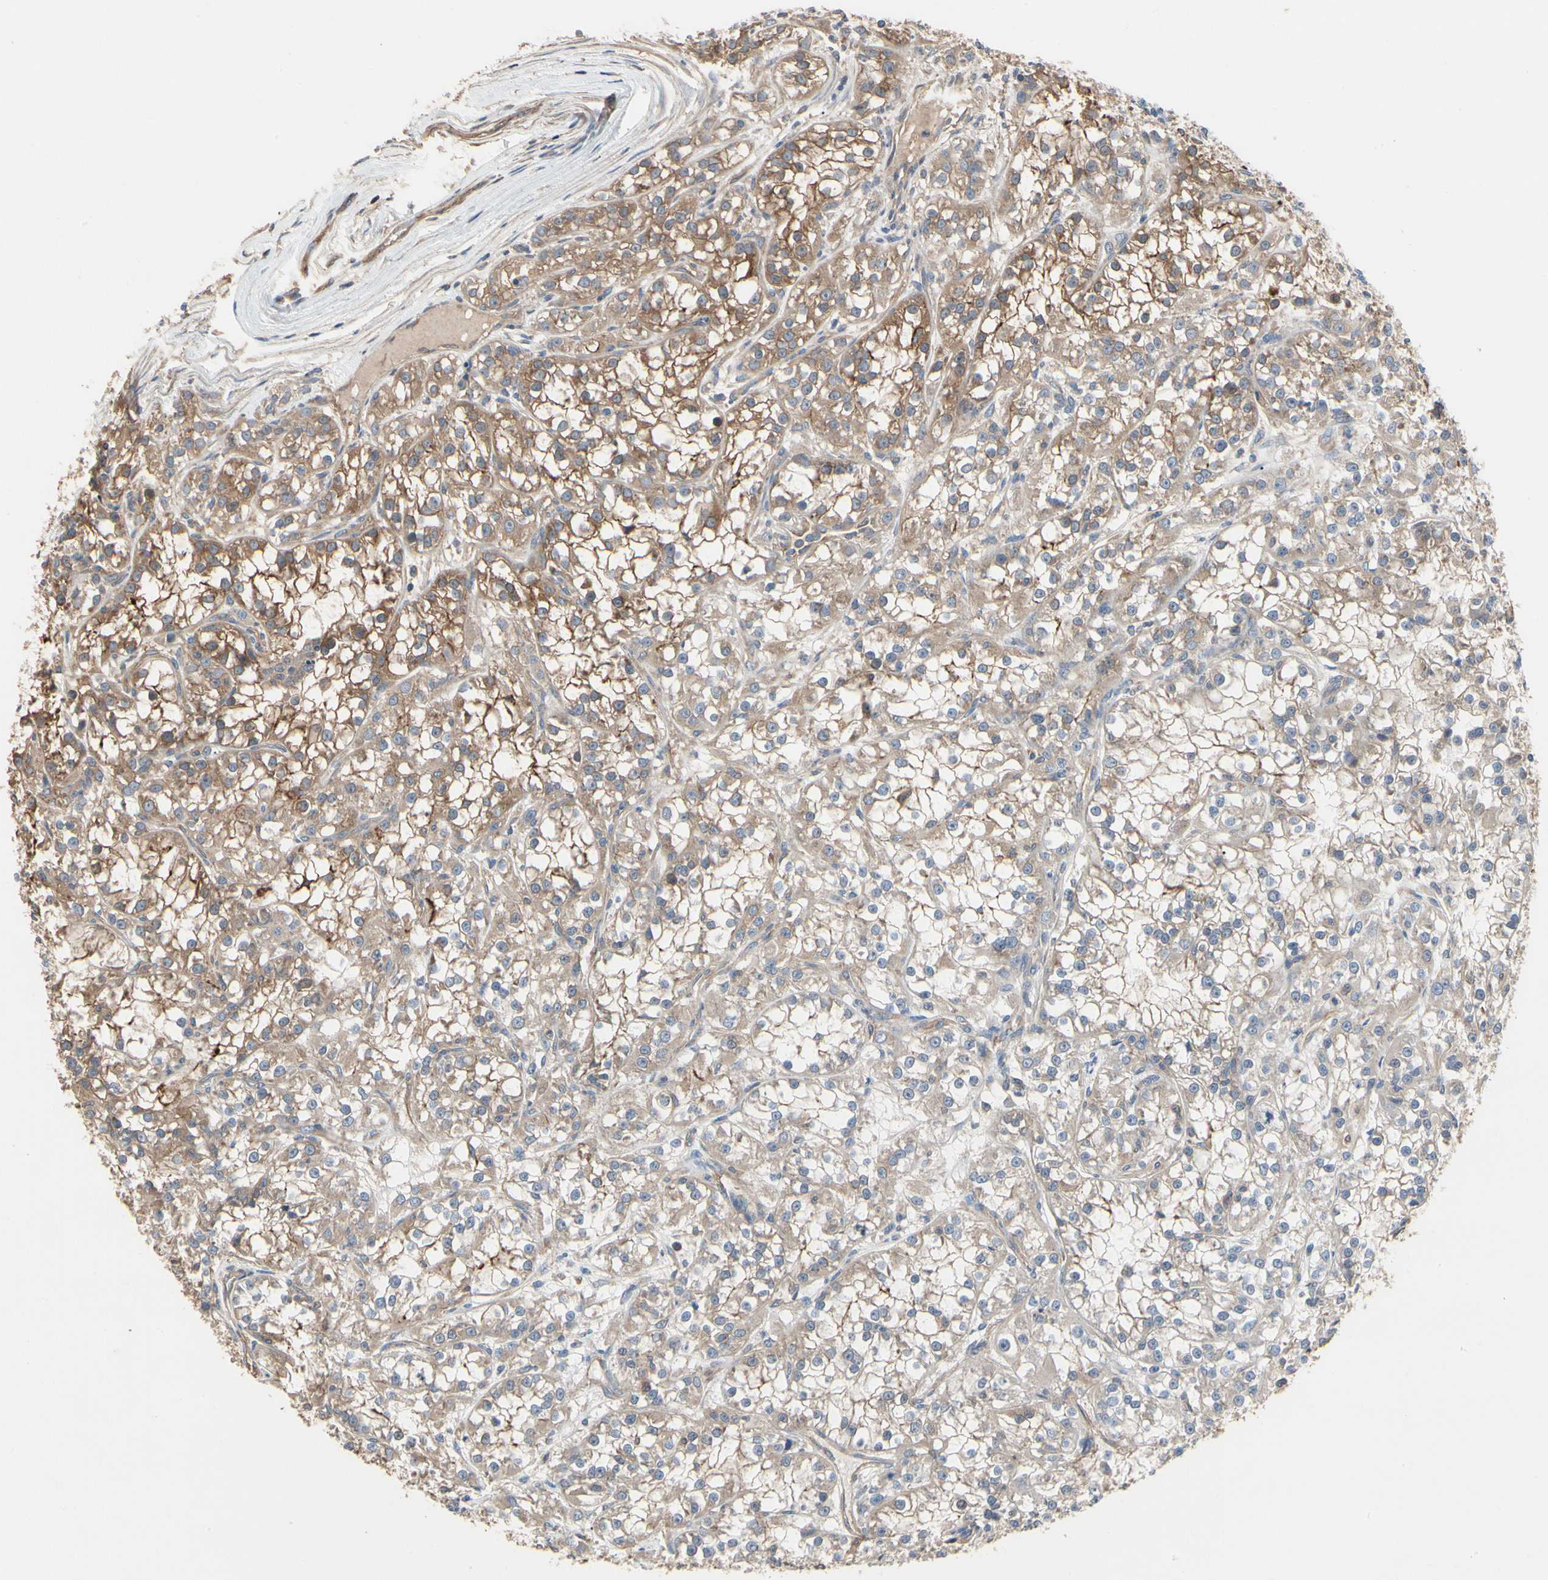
{"staining": {"intensity": "moderate", "quantity": "25%-75%", "location": "cytoplasmic/membranous"}, "tissue": "renal cancer", "cell_type": "Tumor cells", "image_type": "cancer", "snomed": [{"axis": "morphology", "description": "Adenocarcinoma, NOS"}, {"axis": "topography", "description": "Kidney"}], "caption": "Tumor cells exhibit medium levels of moderate cytoplasmic/membranous expression in about 25%-75% of cells in human renal cancer. (DAB (3,3'-diaminobenzidine) = brown stain, brightfield microscopy at high magnification).", "gene": "PDZK1", "patient": {"sex": "female", "age": 52}}